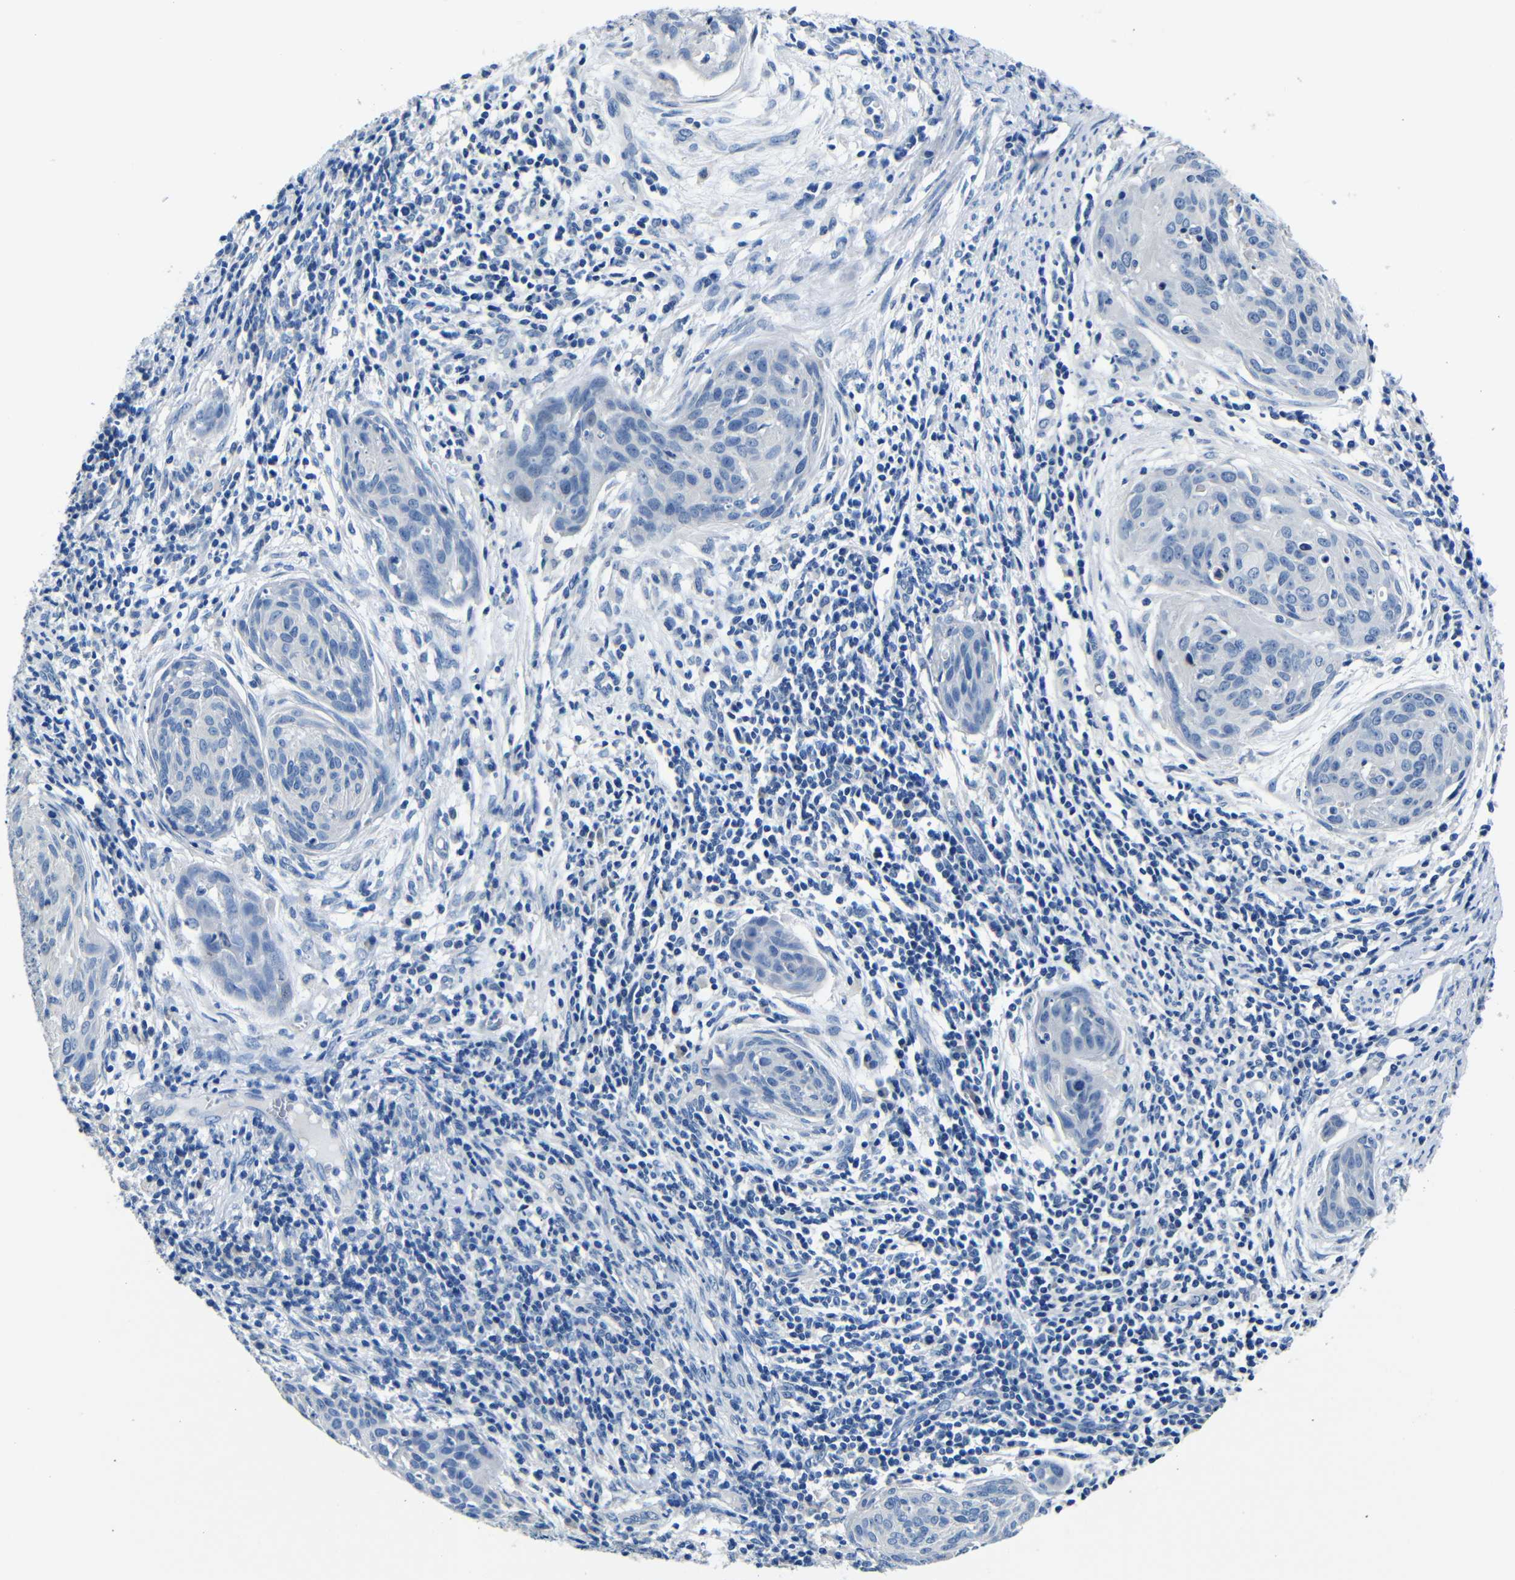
{"staining": {"intensity": "negative", "quantity": "none", "location": "none"}, "tissue": "cervical cancer", "cell_type": "Tumor cells", "image_type": "cancer", "snomed": [{"axis": "morphology", "description": "Squamous cell carcinoma, NOS"}, {"axis": "topography", "description": "Cervix"}], "caption": "IHC of human cervical squamous cell carcinoma shows no expression in tumor cells. The staining was performed using DAB to visualize the protein expression in brown, while the nuclei were stained in blue with hematoxylin (Magnification: 20x).", "gene": "TNFAIP1", "patient": {"sex": "female", "age": 38}}